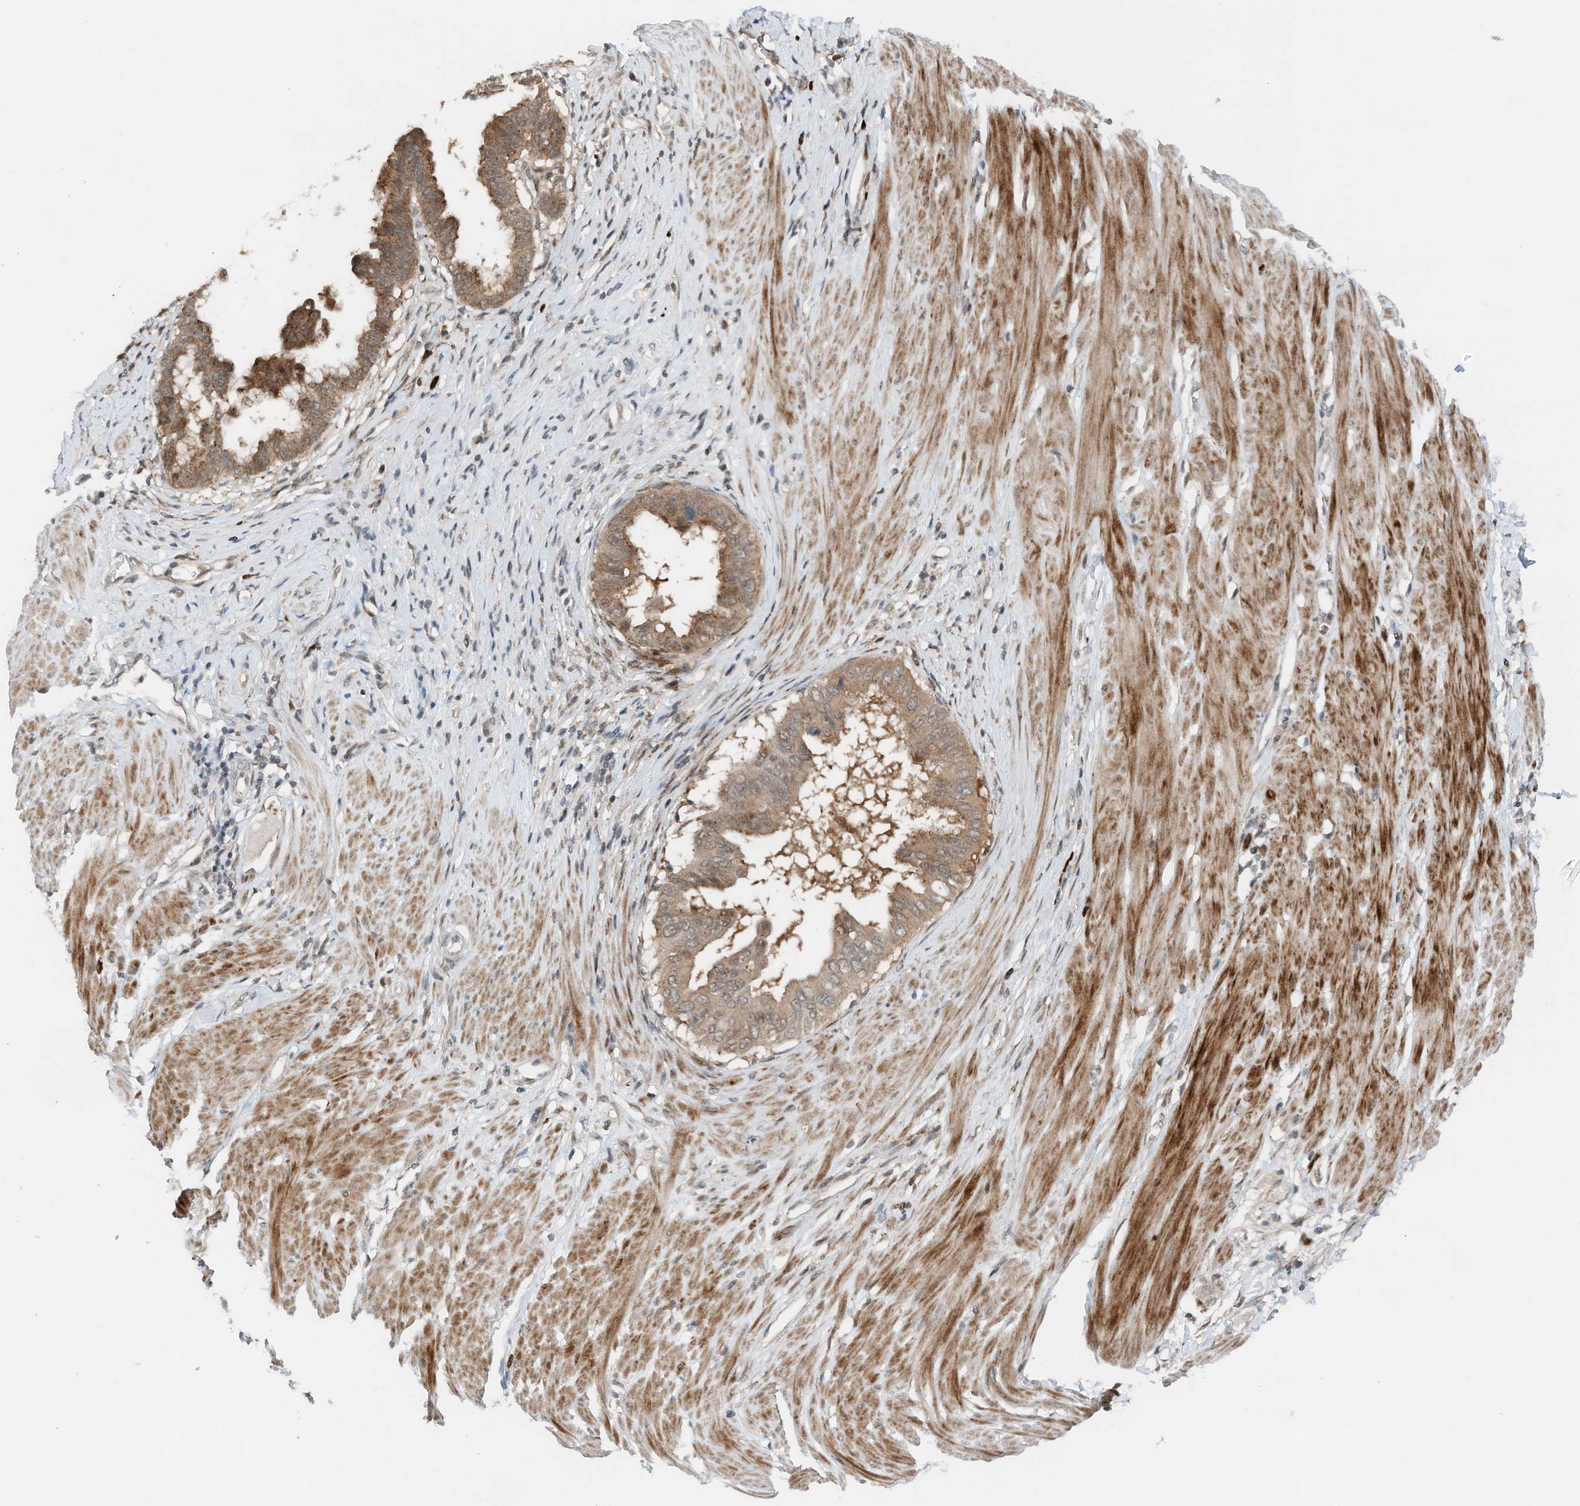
{"staining": {"intensity": "moderate", "quantity": ">75%", "location": "cytoplasmic/membranous,nuclear"}, "tissue": "pancreatic cancer", "cell_type": "Tumor cells", "image_type": "cancer", "snomed": [{"axis": "morphology", "description": "Adenocarcinoma, NOS"}, {"axis": "topography", "description": "Pancreas"}], "caption": "Immunohistochemical staining of pancreatic cancer (adenocarcinoma) shows moderate cytoplasmic/membranous and nuclear protein positivity in approximately >75% of tumor cells.", "gene": "RMND1", "patient": {"sex": "female", "age": 56}}